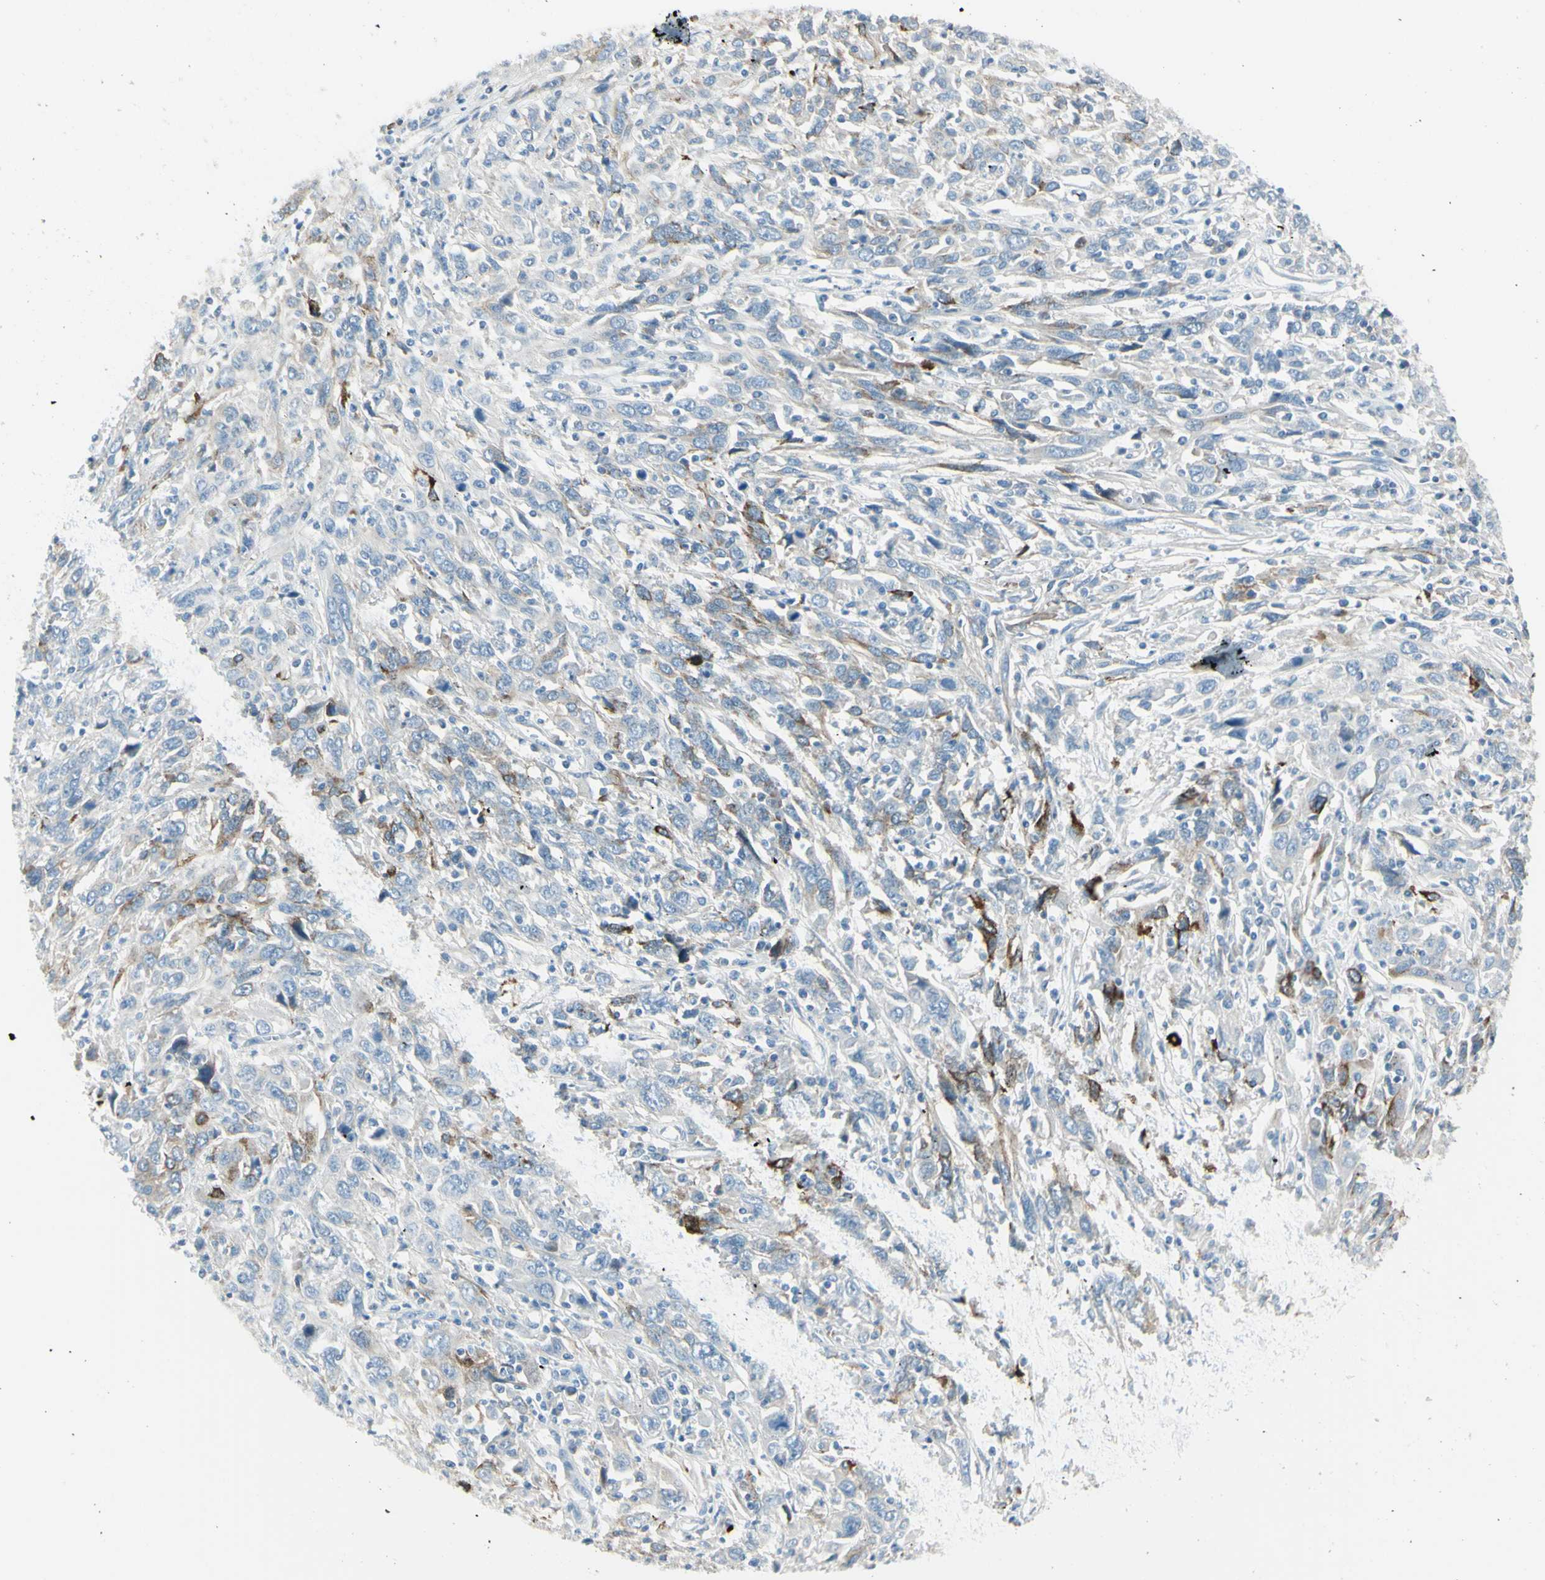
{"staining": {"intensity": "strong", "quantity": "<25%", "location": "cytoplasmic/membranous"}, "tissue": "cervical cancer", "cell_type": "Tumor cells", "image_type": "cancer", "snomed": [{"axis": "morphology", "description": "Squamous cell carcinoma, NOS"}, {"axis": "topography", "description": "Cervix"}], "caption": "Immunohistochemistry (IHC) photomicrograph of neoplastic tissue: human squamous cell carcinoma (cervical) stained using immunohistochemistry (IHC) shows medium levels of strong protein expression localized specifically in the cytoplasmic/membranous of tumor cells, appearing as a cytoplasmic/membranous brown color.", "gene": "DLG4", "patient": {"sex": "female", "age": 46}}